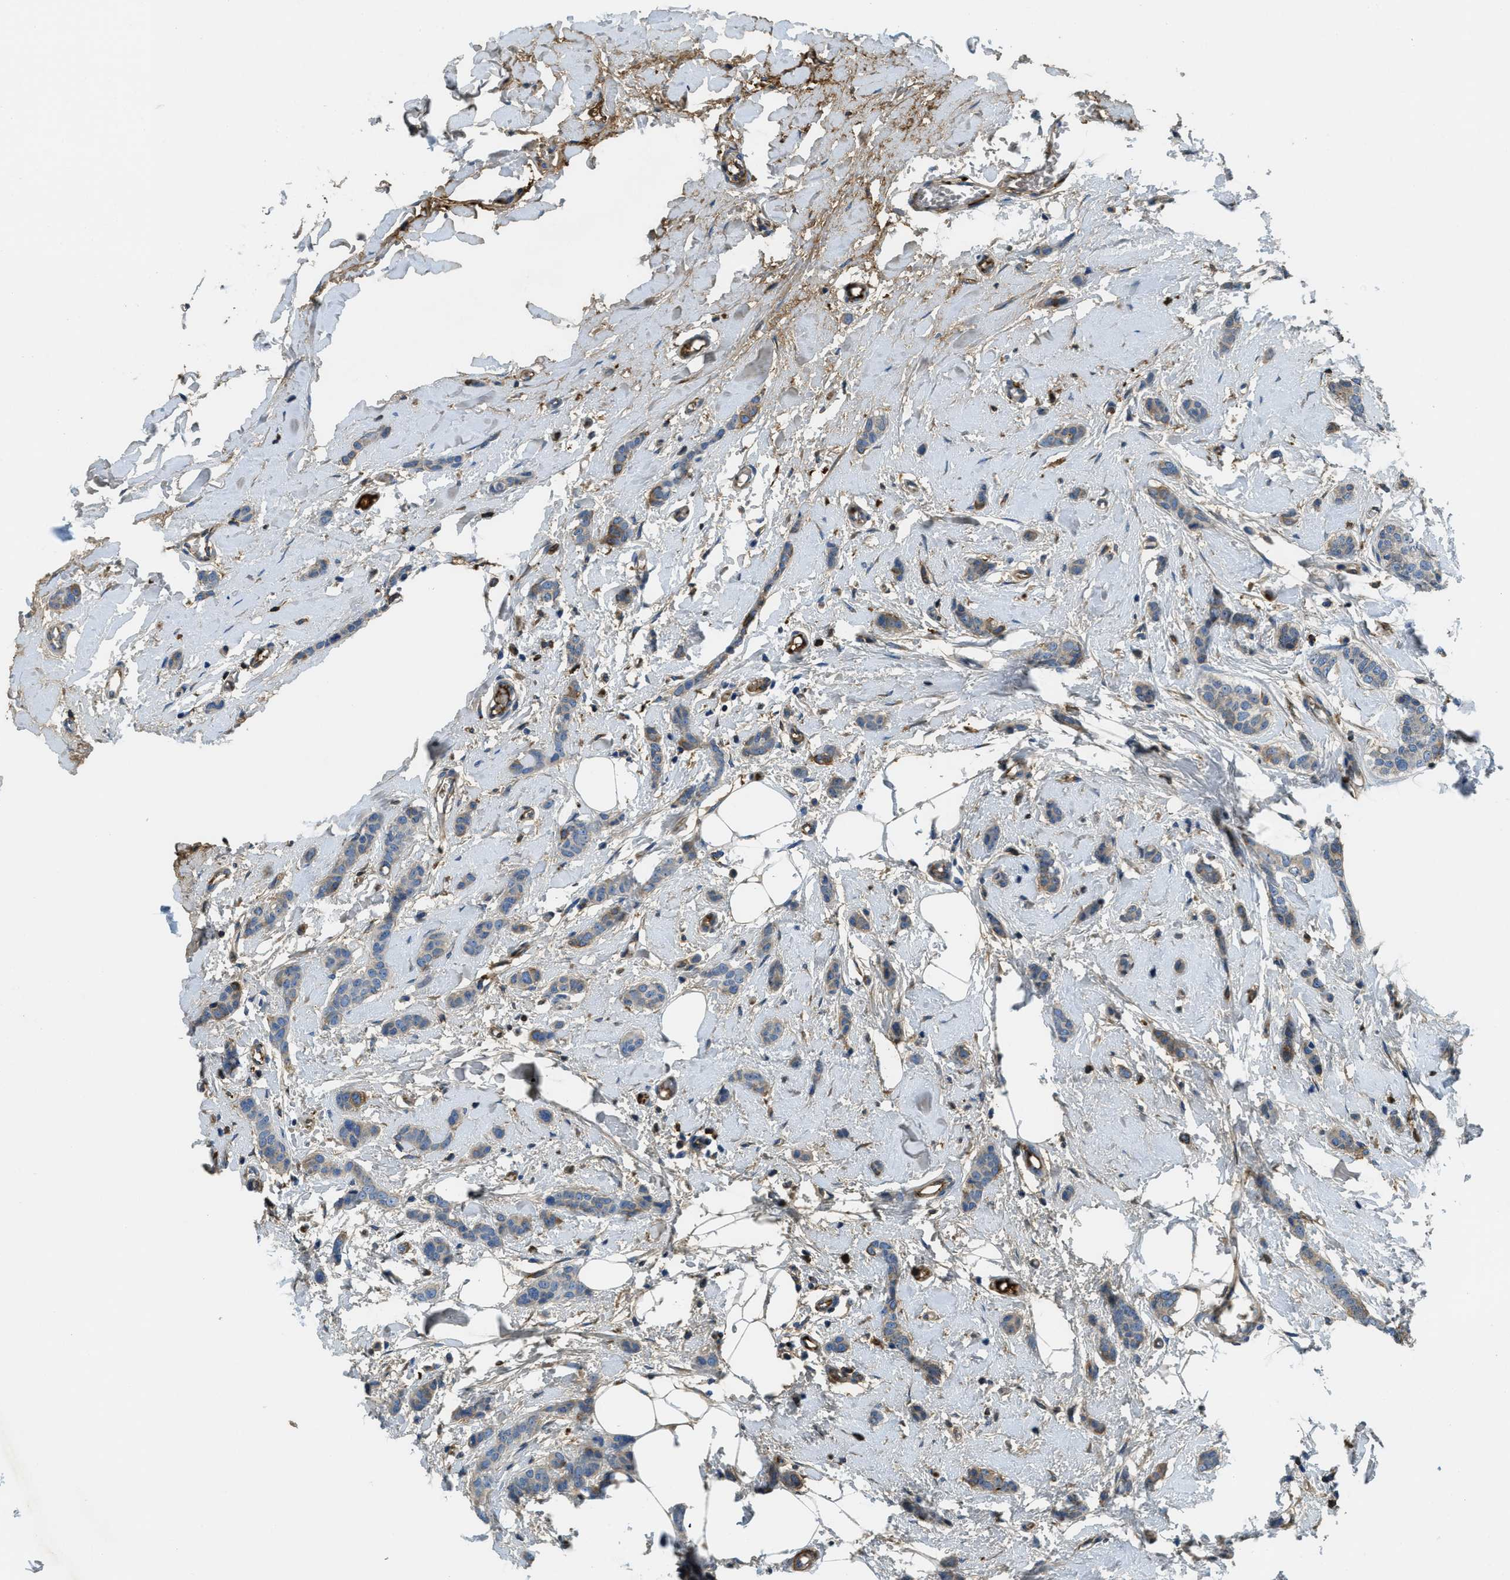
{"staining": {"intensity": "moderate", "quantity": "25%-75%", "location": "cytoplasmic/membranous"}, "tissue": "breast cancer", "cell_type": "Tumor cells", "image_type": "cancer", "snomed": [{"axis": "morphology", "description": "Lobular carcinoma"}, {"axis": "topography", "description": "Skin"}, {"axis": "topography", "description": "Breast"}], "caption": "Breast lobular carcinoma stained with immunohistochemistry (IHC) shows moderate cytoplasmic/membranous expression in about 25%-75% of tumor cells. The staining is performed using DAB (3,3'-diaminobenzidine) brown chromogen to label protein expression. The nuclei are counter-stained blue using hematoxylin.", "gene": "MPDU1", "patient": {"sex": "female", "age": 46}}